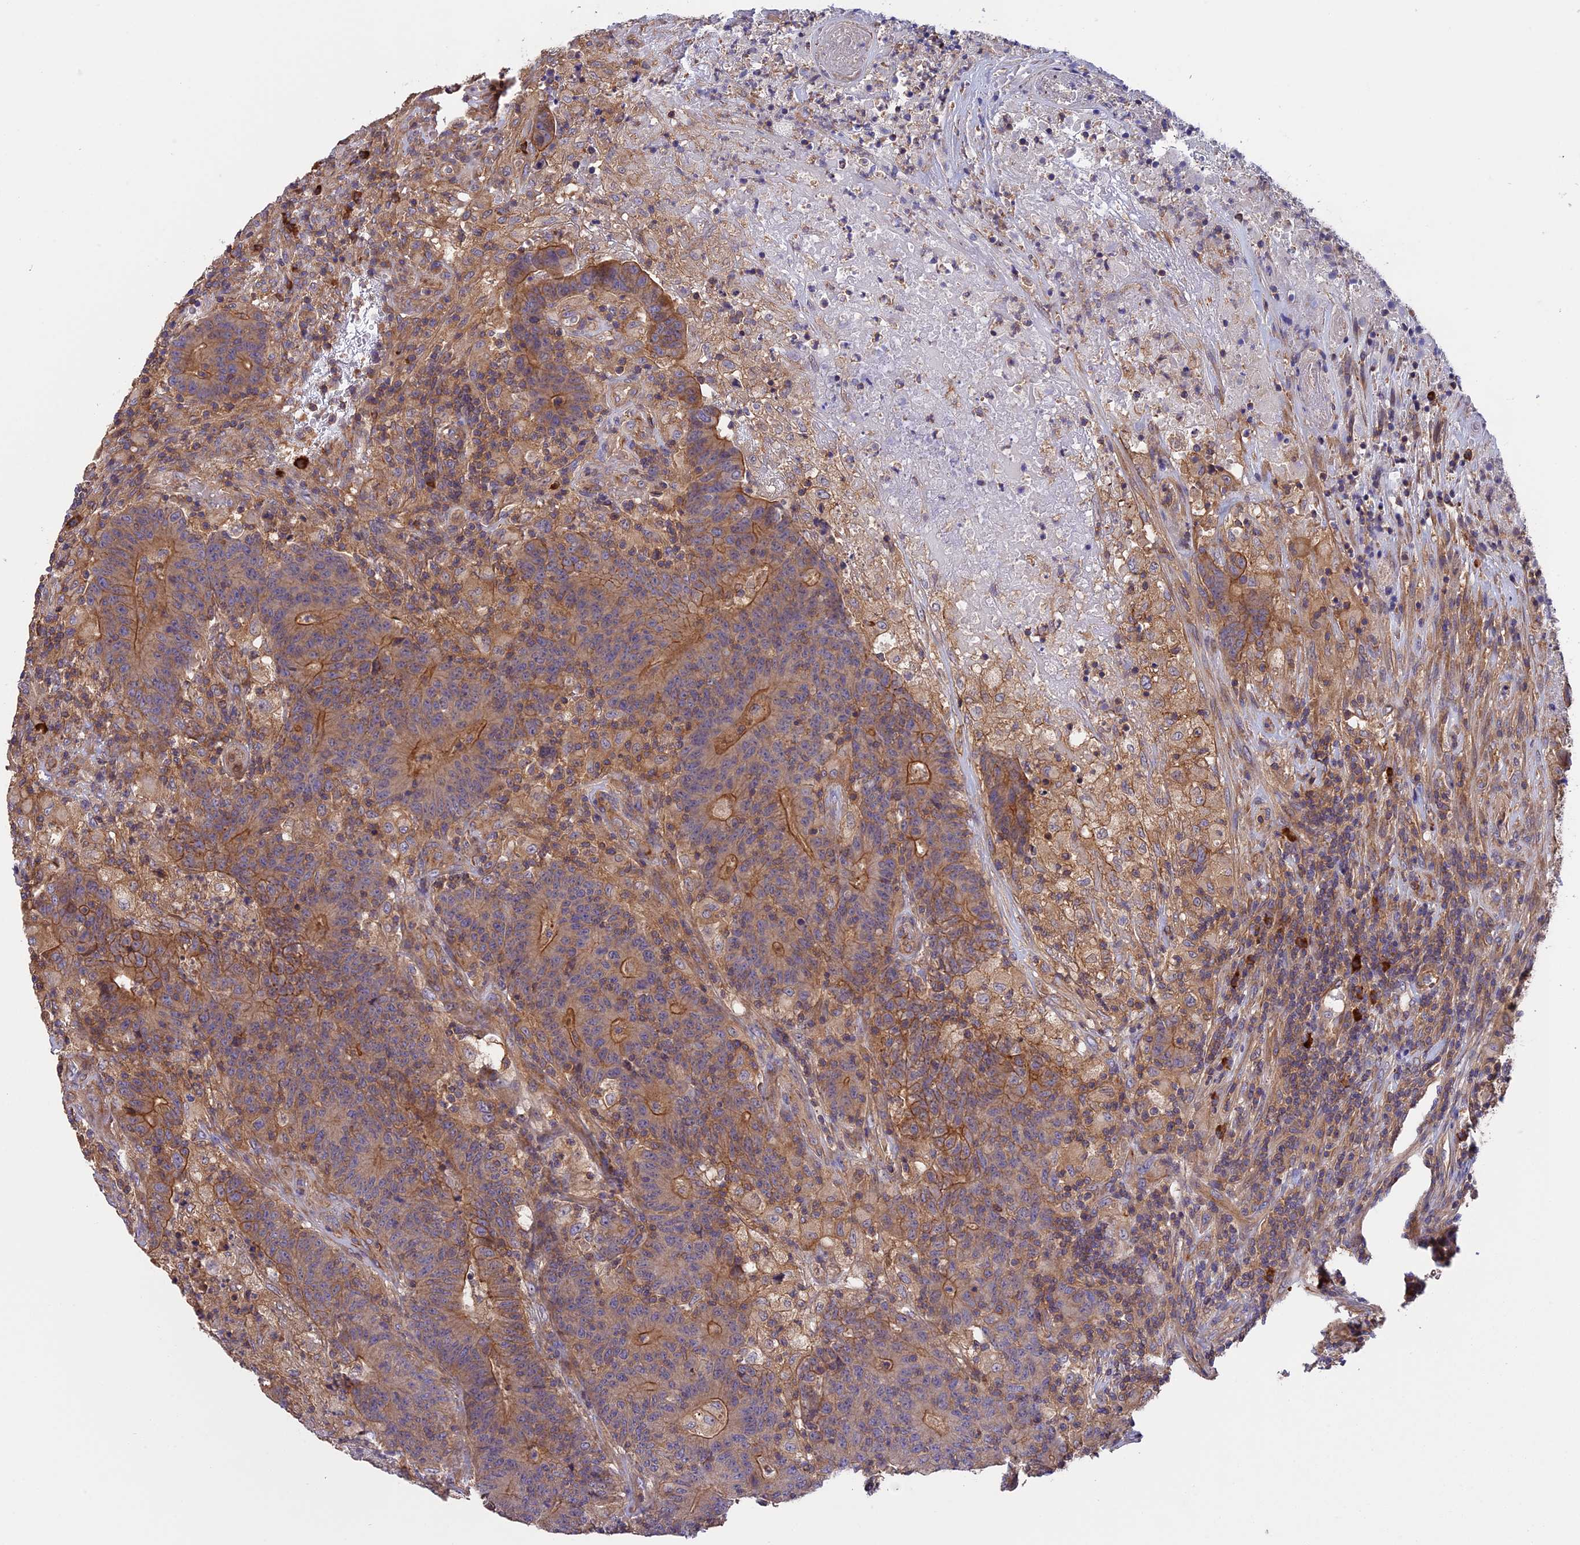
{"staining": {"intensity": "moderate", "quantity": "25%-75%", "location": "cytoplasmic/membranous"}, "tissue": "colorectal cancer", "cell_type": "Tumor cells", "image_type": "cancer", "snomed": [{"axis": "morphology", "description": "Adenocarcinoma, NOS"}, {"axis": "topography", "description": "Colon"}], "caption": "A micrograph of adenocarcinoma (colorectal) stained for a protein shows moderate cytoplasmic/membranous brown staining in tumor cells. (IHC, brightfield microscopy, high magnification).", "gene": "GAS8", "patient": {"sex": "female", "age": 75}}